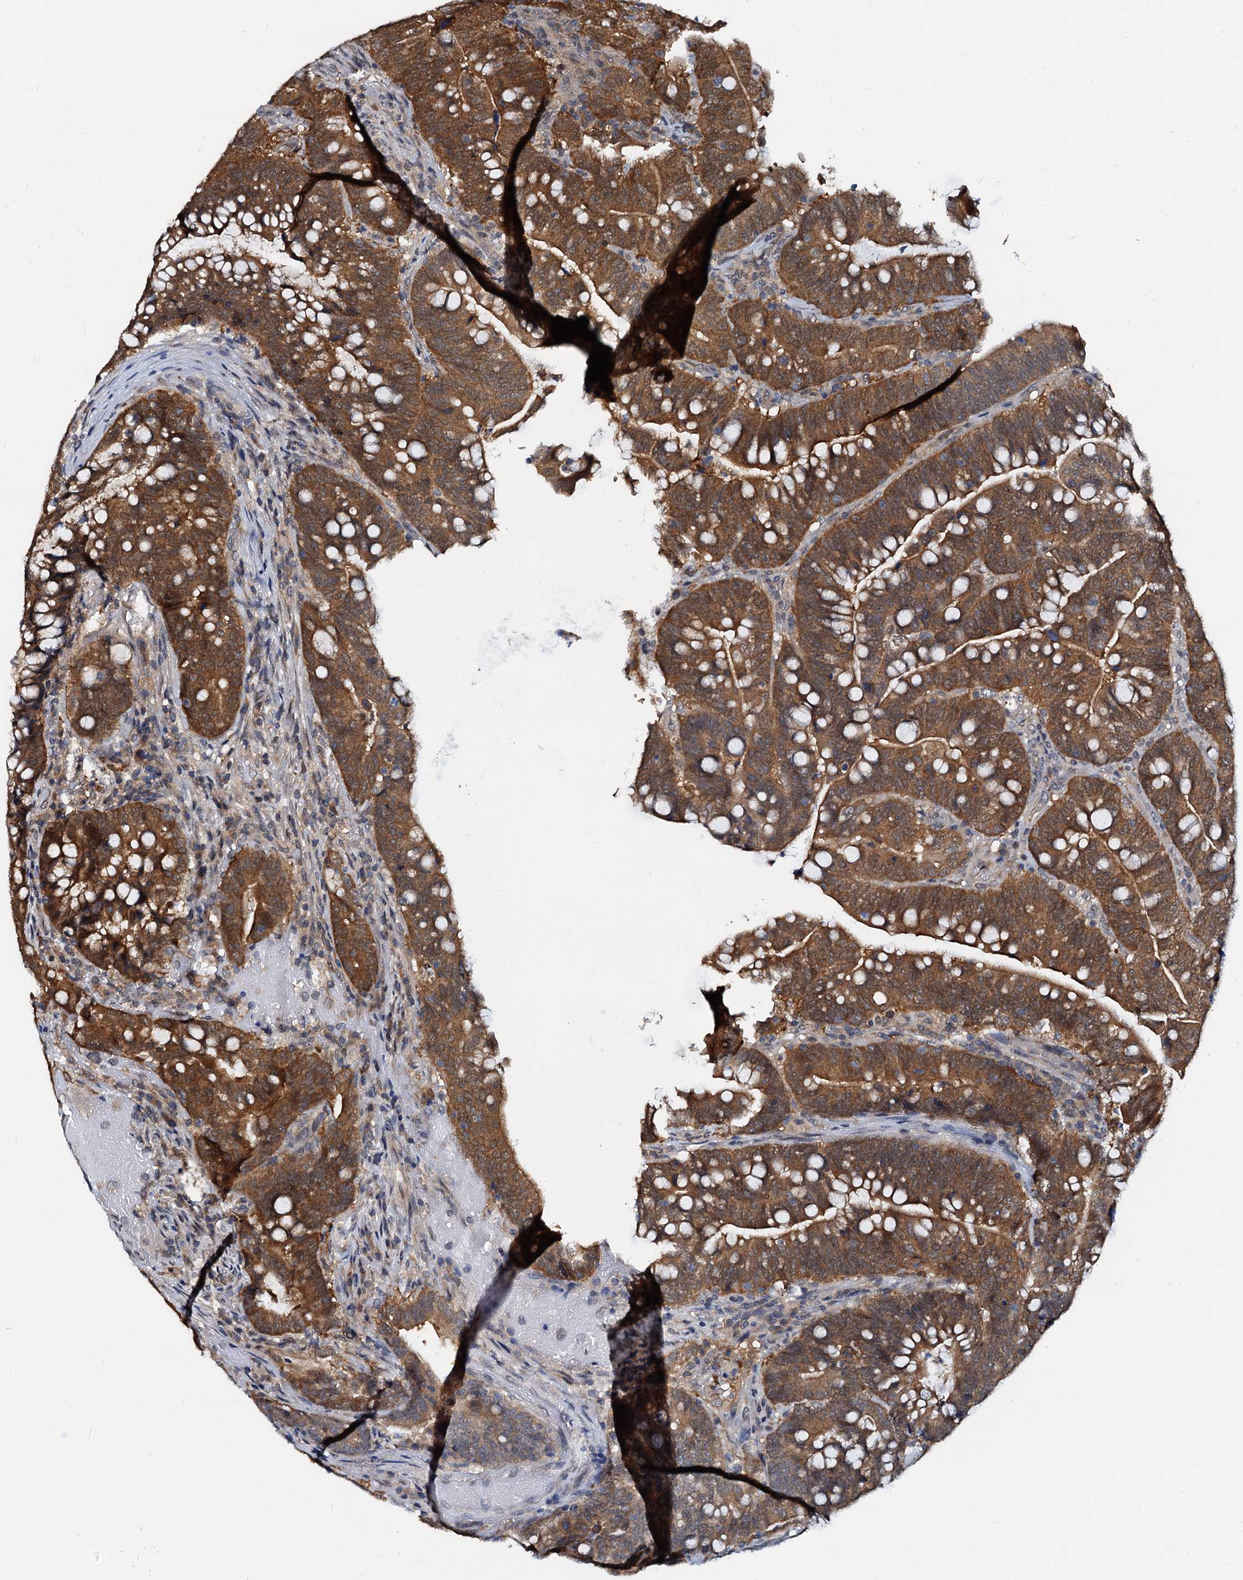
{"staining": {"intensity": "strong", "quantity": ">75%", "location": "cytoplasmic/membranous,nuclear"}, "tissue": "colorectal cancer", "cell_type": "Tumor cells", "image_type": "cancer", "snomed": [{"axis": "morphology", "description": "Normal tissue, NOS"}, {"axis": "morphology", "description": "Adenocarcinoma, NOS"}, {"axis": "topography", "description": "Colon"}], "caption": "Tumor cells reveal strong cytoplasmic/membranous and nuclear expression in about >75% of cells in colorectal adenocarcinoma. Ihc stains the protein of interest in brown and the nuclei are stained blue.", "gene": "PTGES3", "patient": {"sex": "female", "age": 66}}